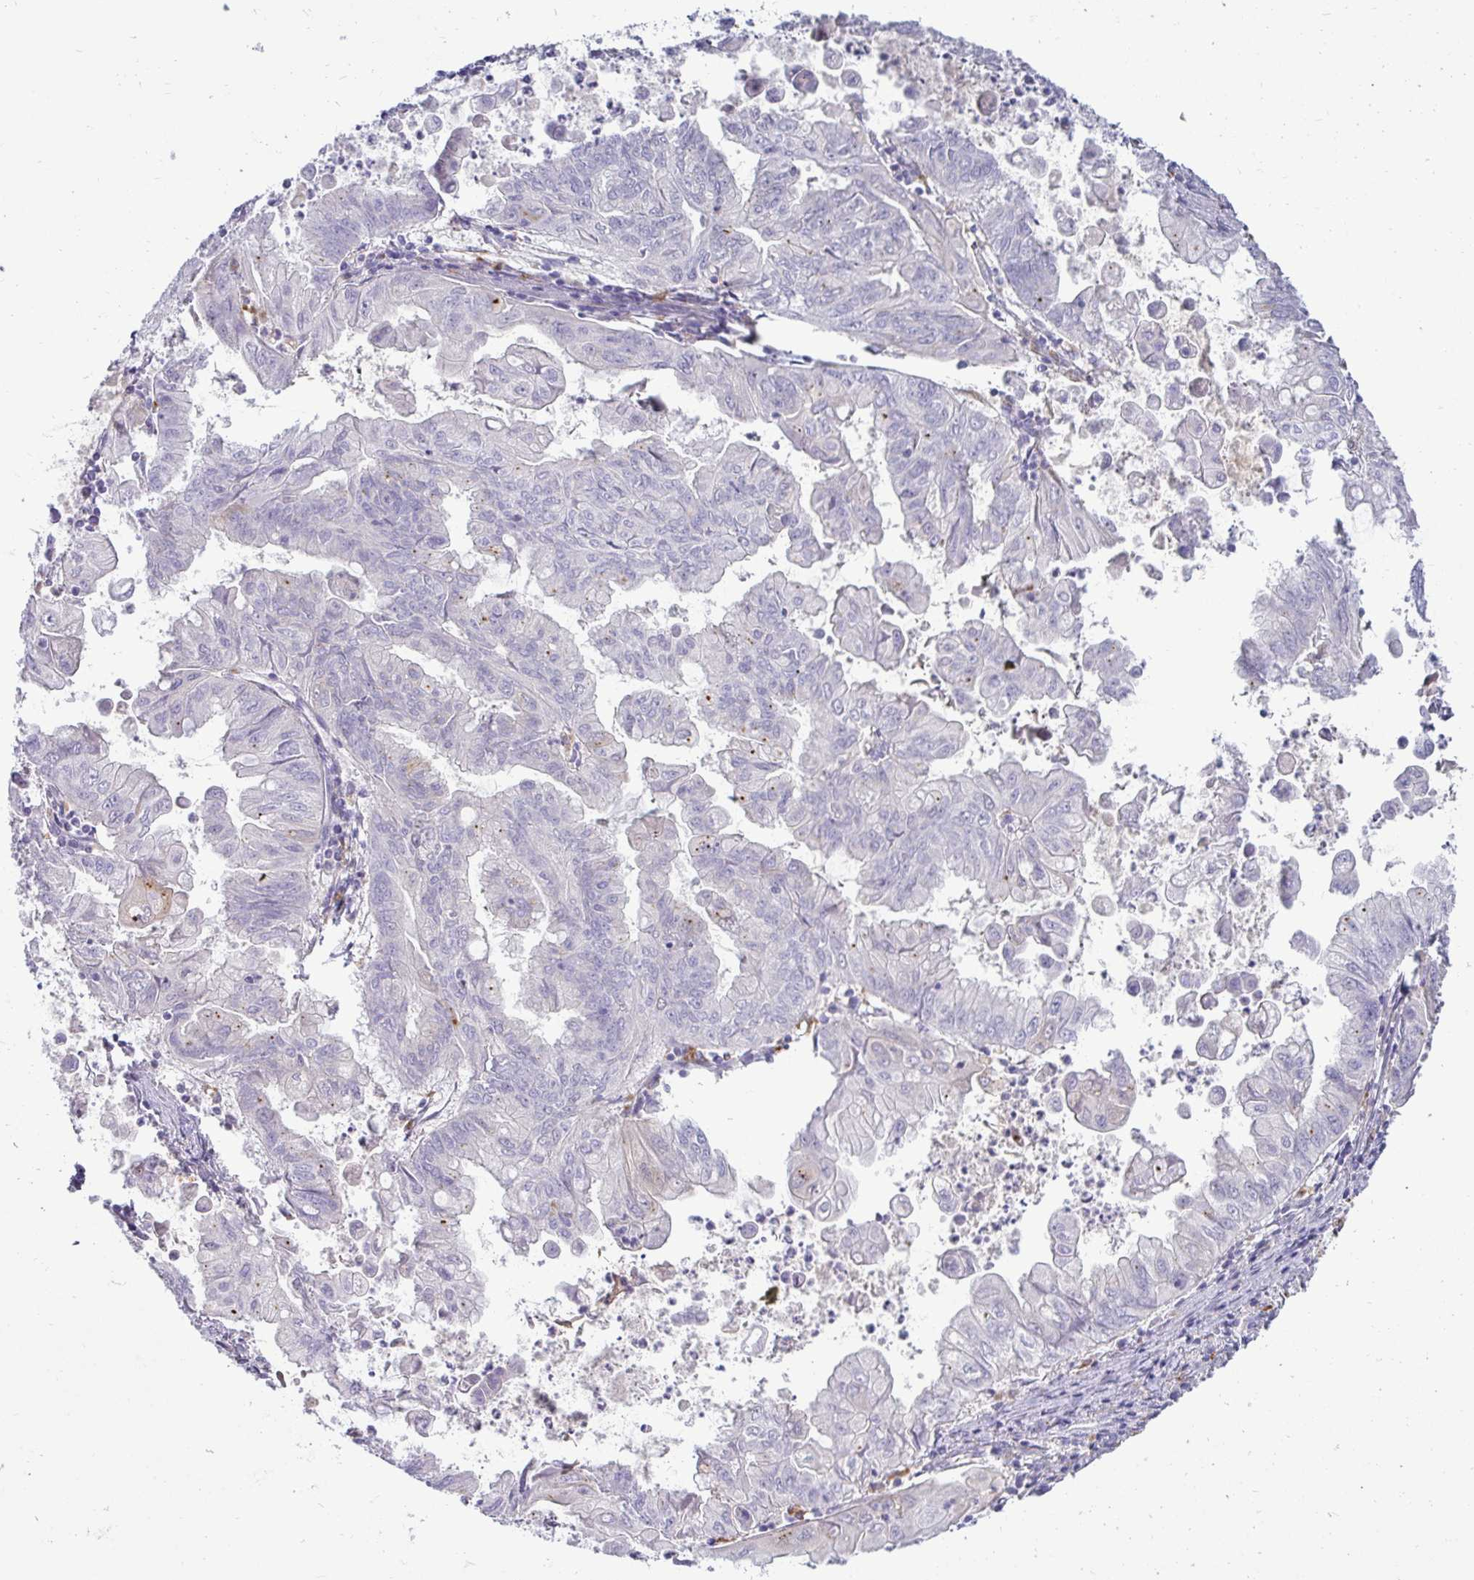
{"staining": {"intensity": "negative", "quantity": "none", "location": "none"}, "tissue": "stomach cancer", "cell_type": "Tumor cells", "image_type": "cancer", "snomed": [{"axis": "morphology", "description": "Adenocarcinoma, NOS"}, {"axis": "topography", "description": "Stomach, upper"}], "caption": "Human adenocarcinoma (stomach) stained for a protein using immunohistochemistry (IHC) shows no staining in tumor cells.", "gene": "CTSZ", "patient": {"sex": "male", "age": 80}}